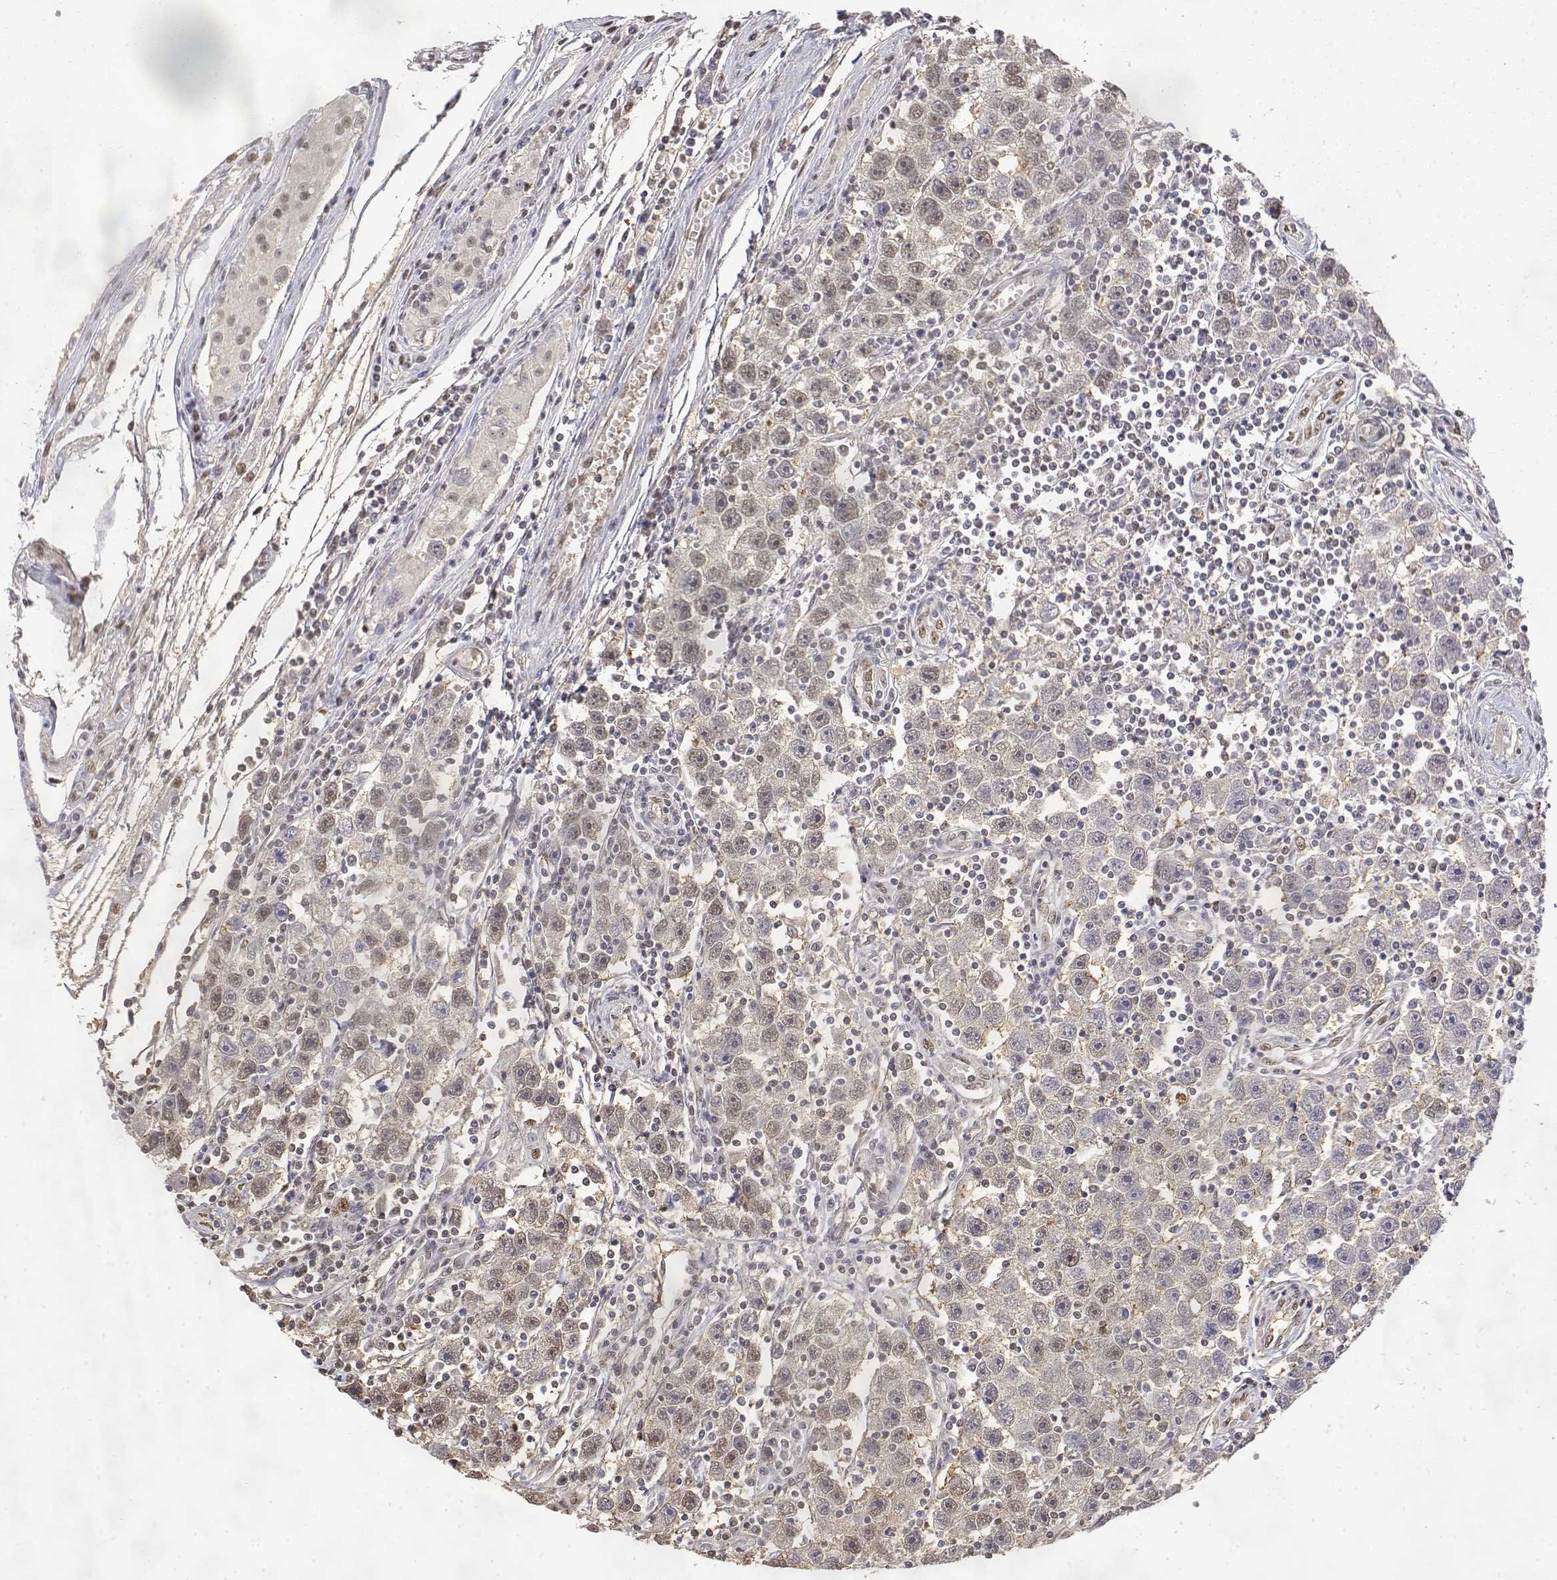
{"staining": {"intensity": "negative", "quantity": "none", "location": "none"}, "tissue": "testis cancer", "cell_type": "Tumor cells", "image_type": "cancer", "snomed": [{"axis": "morphology", "description": "Seminoma, NOS"}, {"axis": "topography", "description": "Testis"}], "caption": "High power microscopy micrograph of an immunohistochemistry (IHC) image of testis cancer (seminoma), revealing no significant positivity in tumor cells. The staining was performed using DAB to visualize the protein expression in brown, while the nuclei were stained in blue with hematoxylin (Magnification: 20x).", "gene": "TPI1", "patient": {"sex": "male", "age": 30}}